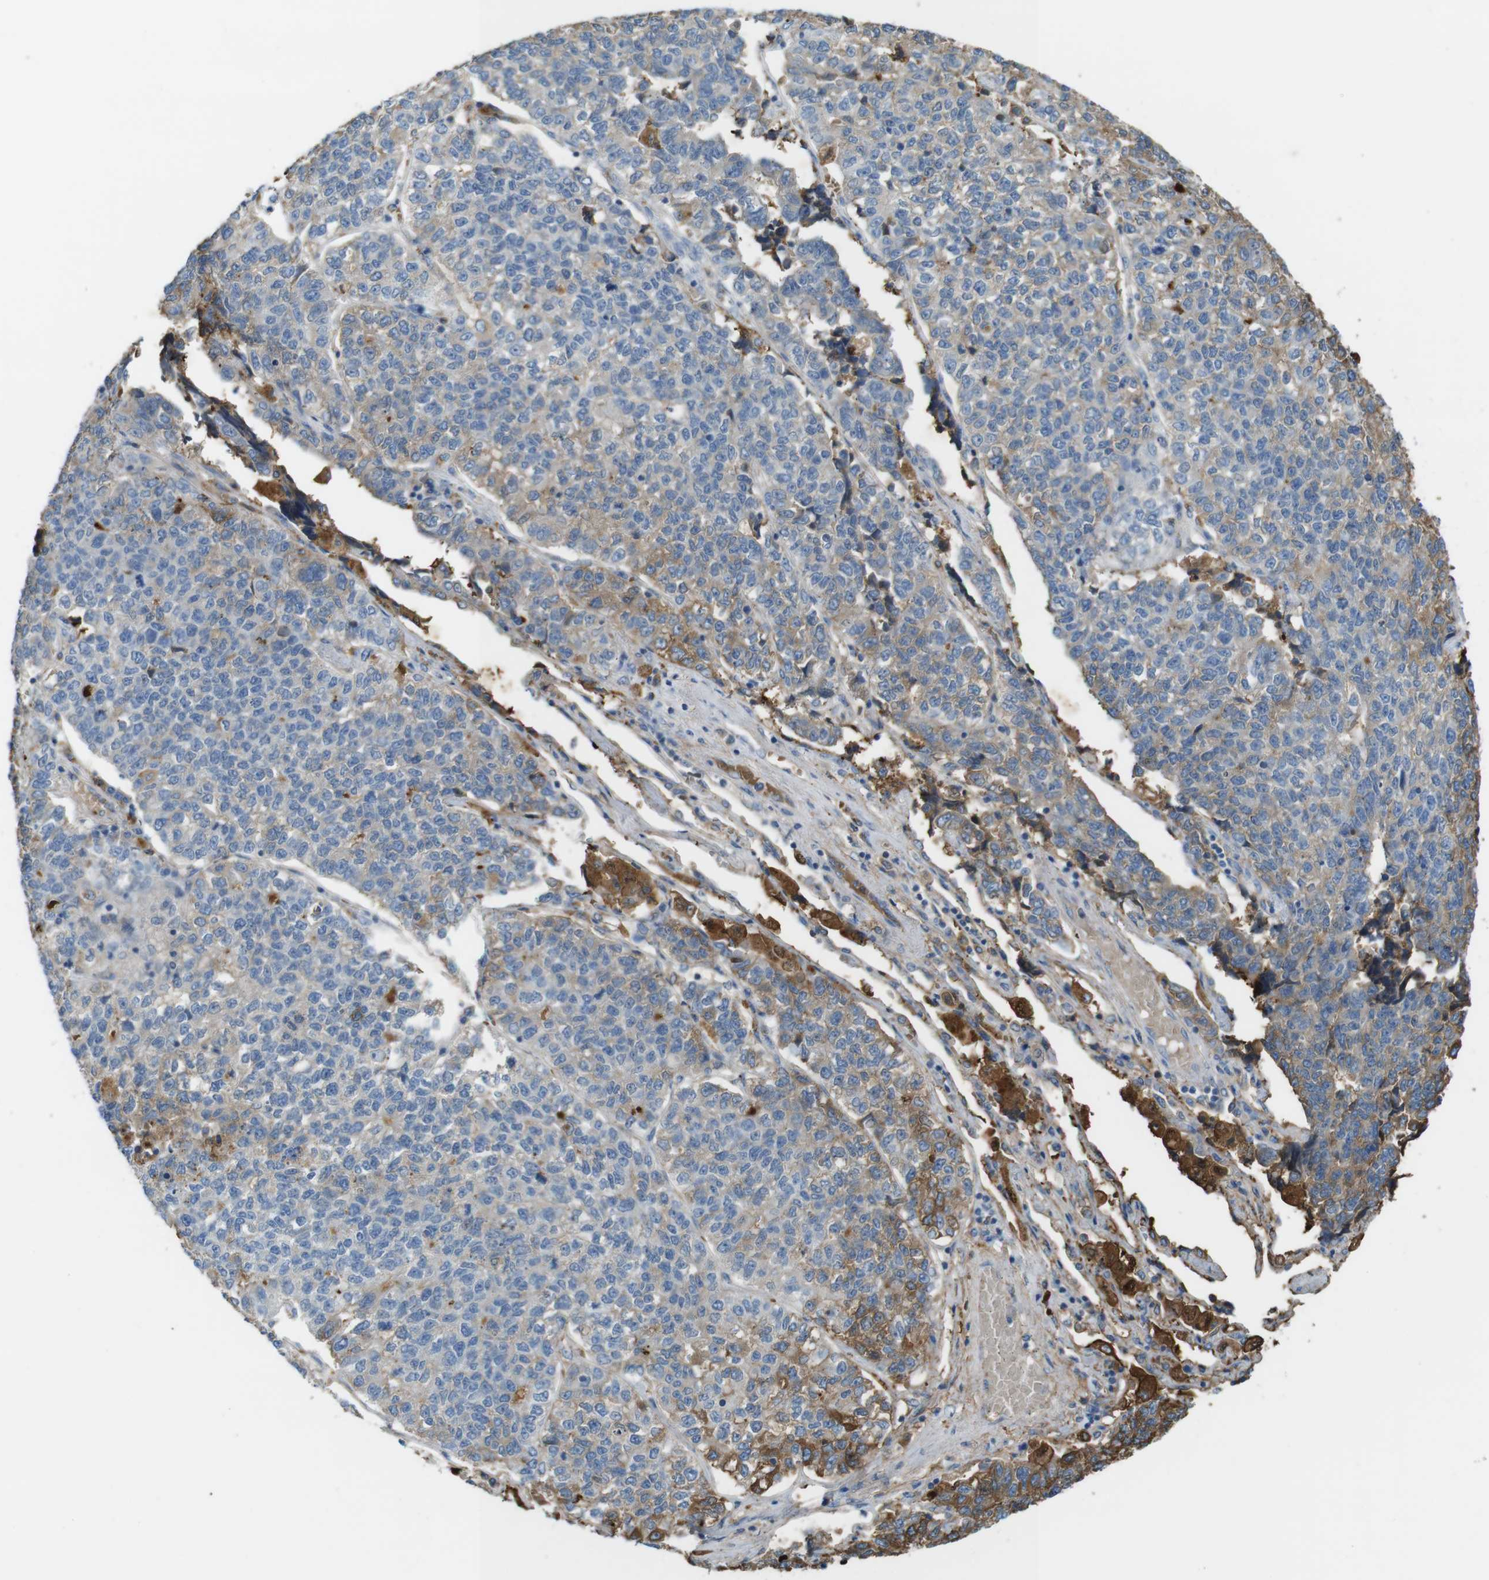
{"staining": {"intensity": "moderate", "quantity": "25%-75%", "location": "cytoplasmic/membranous"}, "tissue": "lung cancer", "cell_type": "Tumor cells", "image_type": "cancer", "snomed": [{"axis": "morphology", "description": "Adenocarcinoma, NOS"}, {"axis": "topography", "description": "Lung"}], "caption": "Immunohistochemical staining of human lung adenocarcinoma demonstrates medium levels of moderate cytoplasmic/membranous protein expression in approximately 25%-75% of tumor cells.", "gene": "LTBP4", "patient": {"sex": "male", "age": 49}}